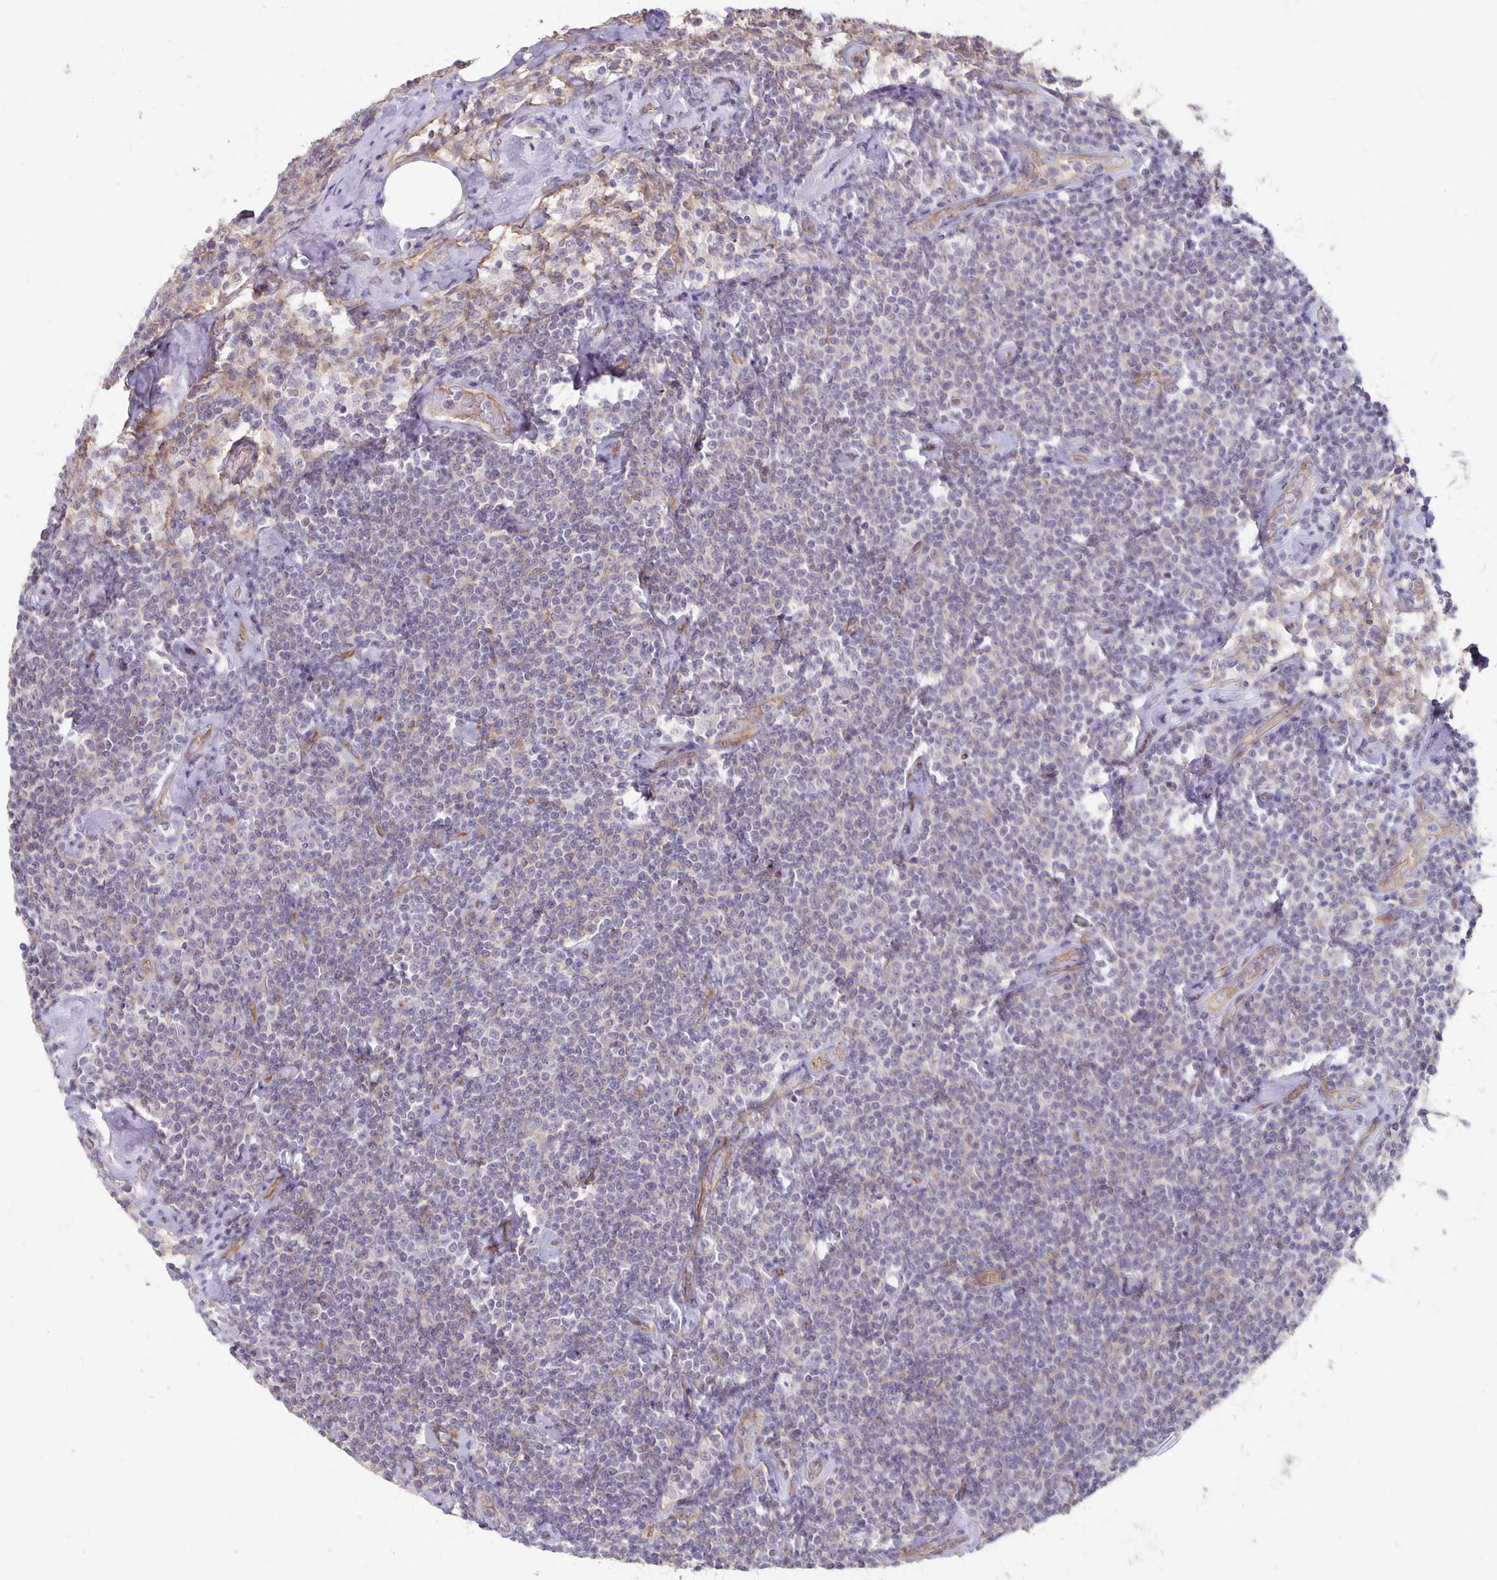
{"staining": {"intensity": "negative", "quantity": "none", "location": "none"}, "tissue": "lymphoma", "cell_type": "Tumor cells", "image_type": "cancer", "snomed": [{"axis": "morphology", "description": "Malignant lymphoma, non-Hodgkin's type, Low grade"}, {"axis": "topography", "description": "Lymph node"}], "caption": "There is no significant expression in tumor cells of lymphoma. (DAB (3,3'-diaminobenzidine) IHC with hematoxylin counter stain).", "gene": "PPP1R3E", "patient": {"sex": "male", "age": 81}}